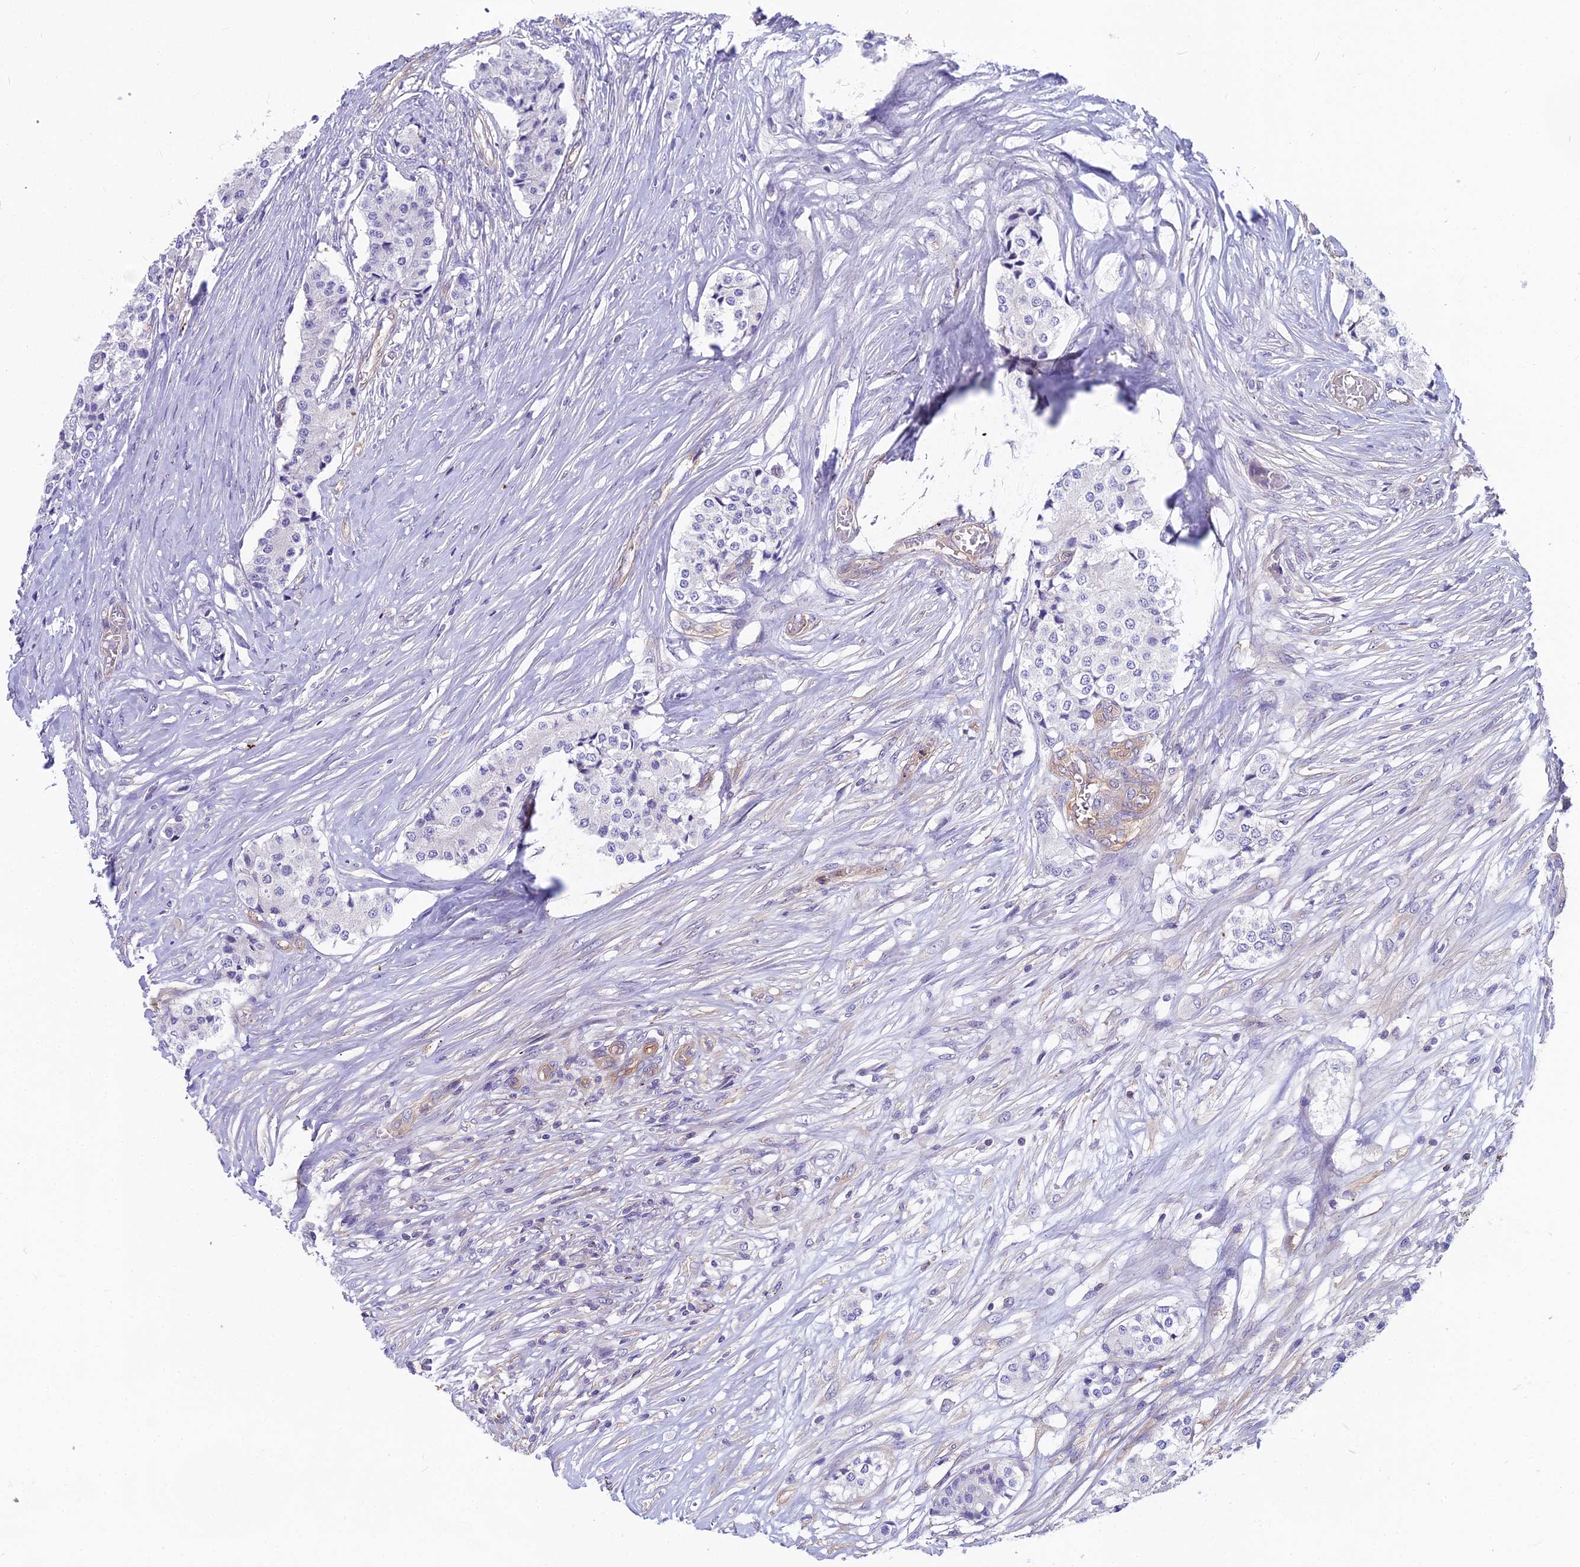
{"staining": {"intensity": "negative", "quantity": "none", "location": "none"}, "tissue": "carcinoid", "cell_type": "Tumor cells", "image_type": "cancer", "snomed": [{"axis": "morphology", "description": "Carcinoid, malignant, NOS"}, {"axis": "topography", "description": "Colon"}], "caption": "Photomicrograph shows no significant protein staining in tumor cells of malignant carcinoid.", "gene": "HLA-DOA", "patient": {"sex": "female", "age": 52}}